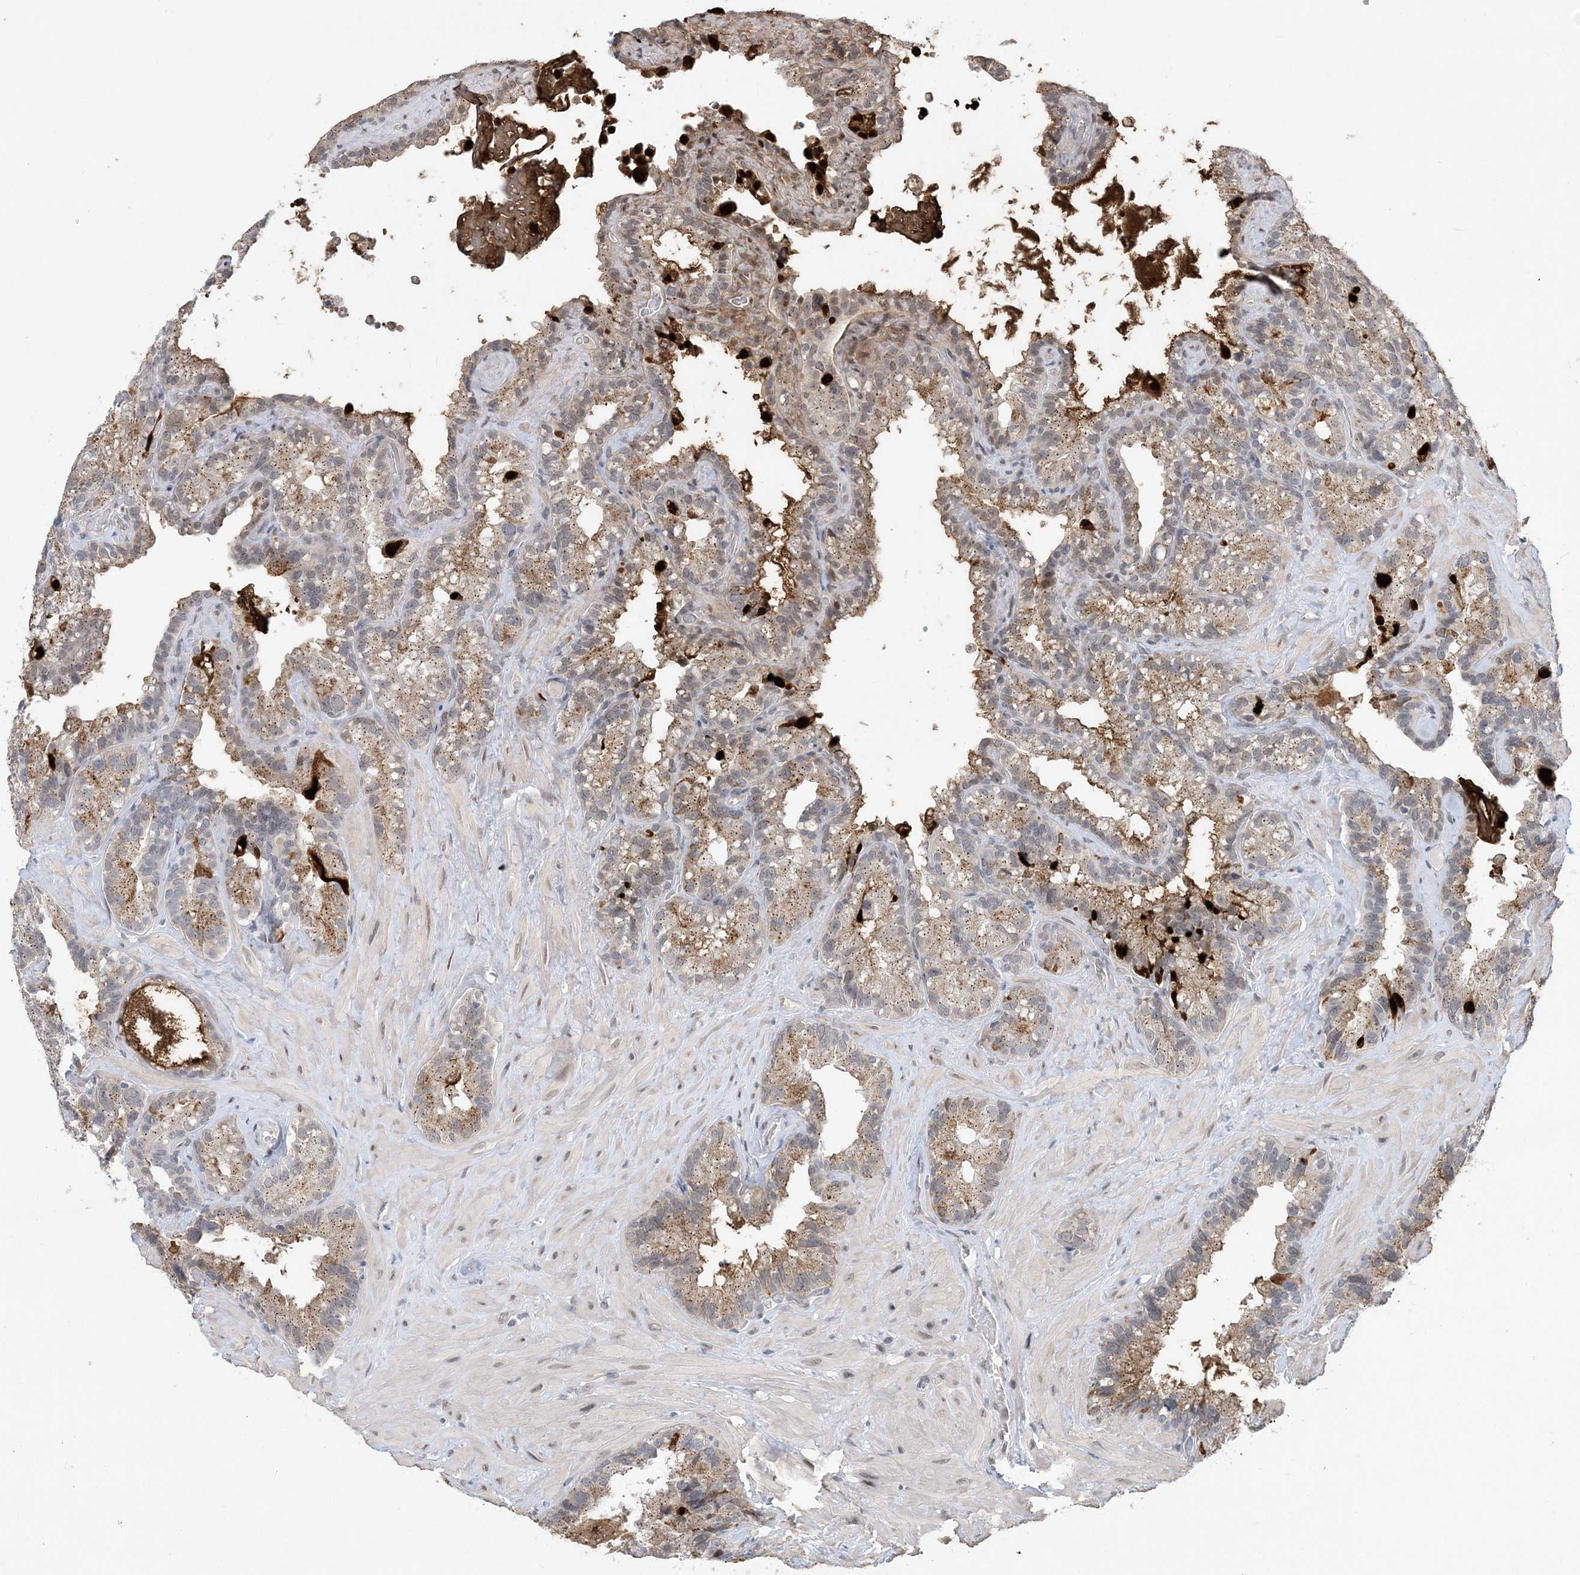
{"staining": {"intensity": "strong", "quantity": "25%-75%", "location": "cytoplasmic/membranous,nuclear"}, "tissue": "seminal vesicle", "cell_type": "Glandular cells", "image_type": "normal", "snomed": [{"axis": "morphology", "description": "Normal tissue, NOS"}, {"axis": "topography", "description": "Prostate"}, {"axis": "topography", "description": "Seminal veicle"}], "caption": "Immunohistochemical staining of normal human seminal vesicle demonstrates 25%-75% levels of strong cytoplasmic/membranous,nuclear protein positivity in approximately 25%-75% of glandular cells. (IHC, brightfield microscopy, high magnification).", "gene": "WAC", "patient": {"sex": "male", "age": 68}}